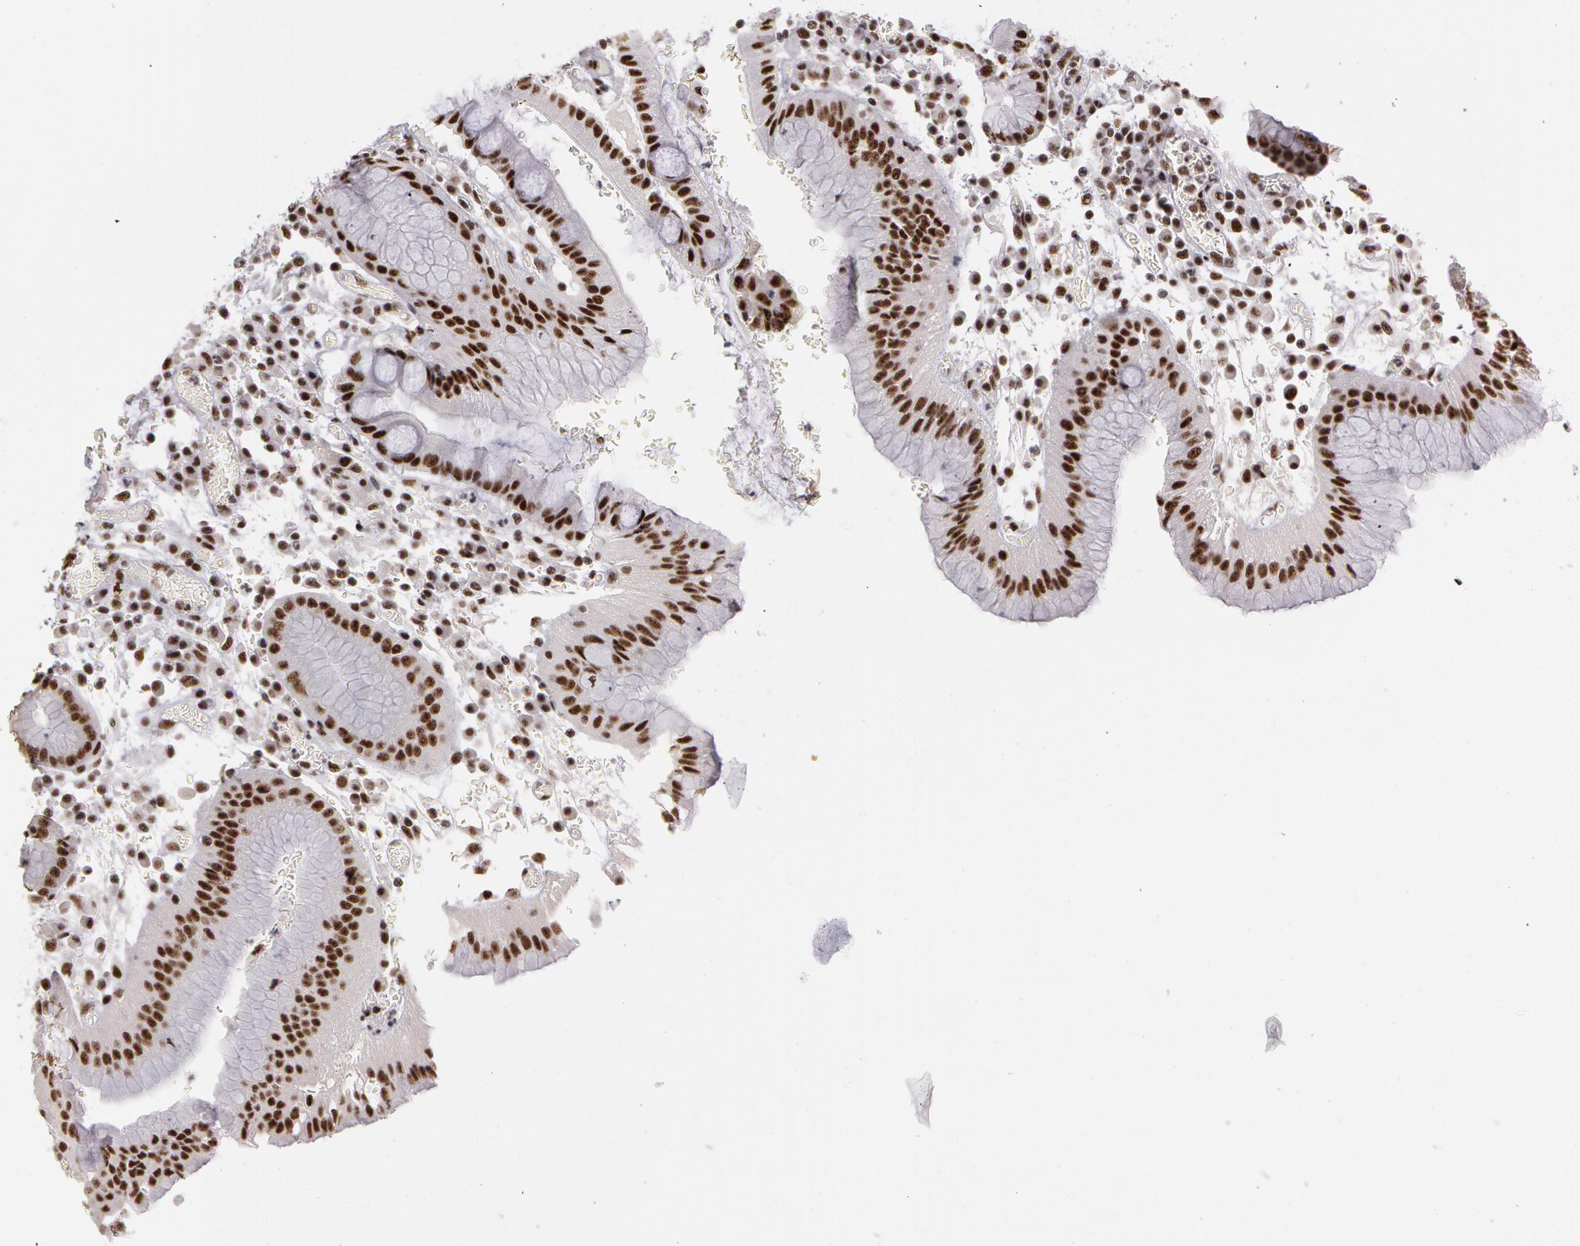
{"staining": {"intensity": "moderate", "quantity": ">75%", "location": "nuclear"}, "tissue": "stomach", "cell_type": "Glandular cells", "image_type": "normal", "snomed": [{"axis": "morphology", "description": "Normal tissue, NOS"}, {"axis": "topography", "description": "Stomach, lower"}], "caption": "This photomicrograph reveals immunohistochemistry (IHC) staining of normal stomach, with medium moderate nuclear positivity in about >75% of glandular cells.", "gene": "PNN", "patient": {"sex": "female", "age": 73}}